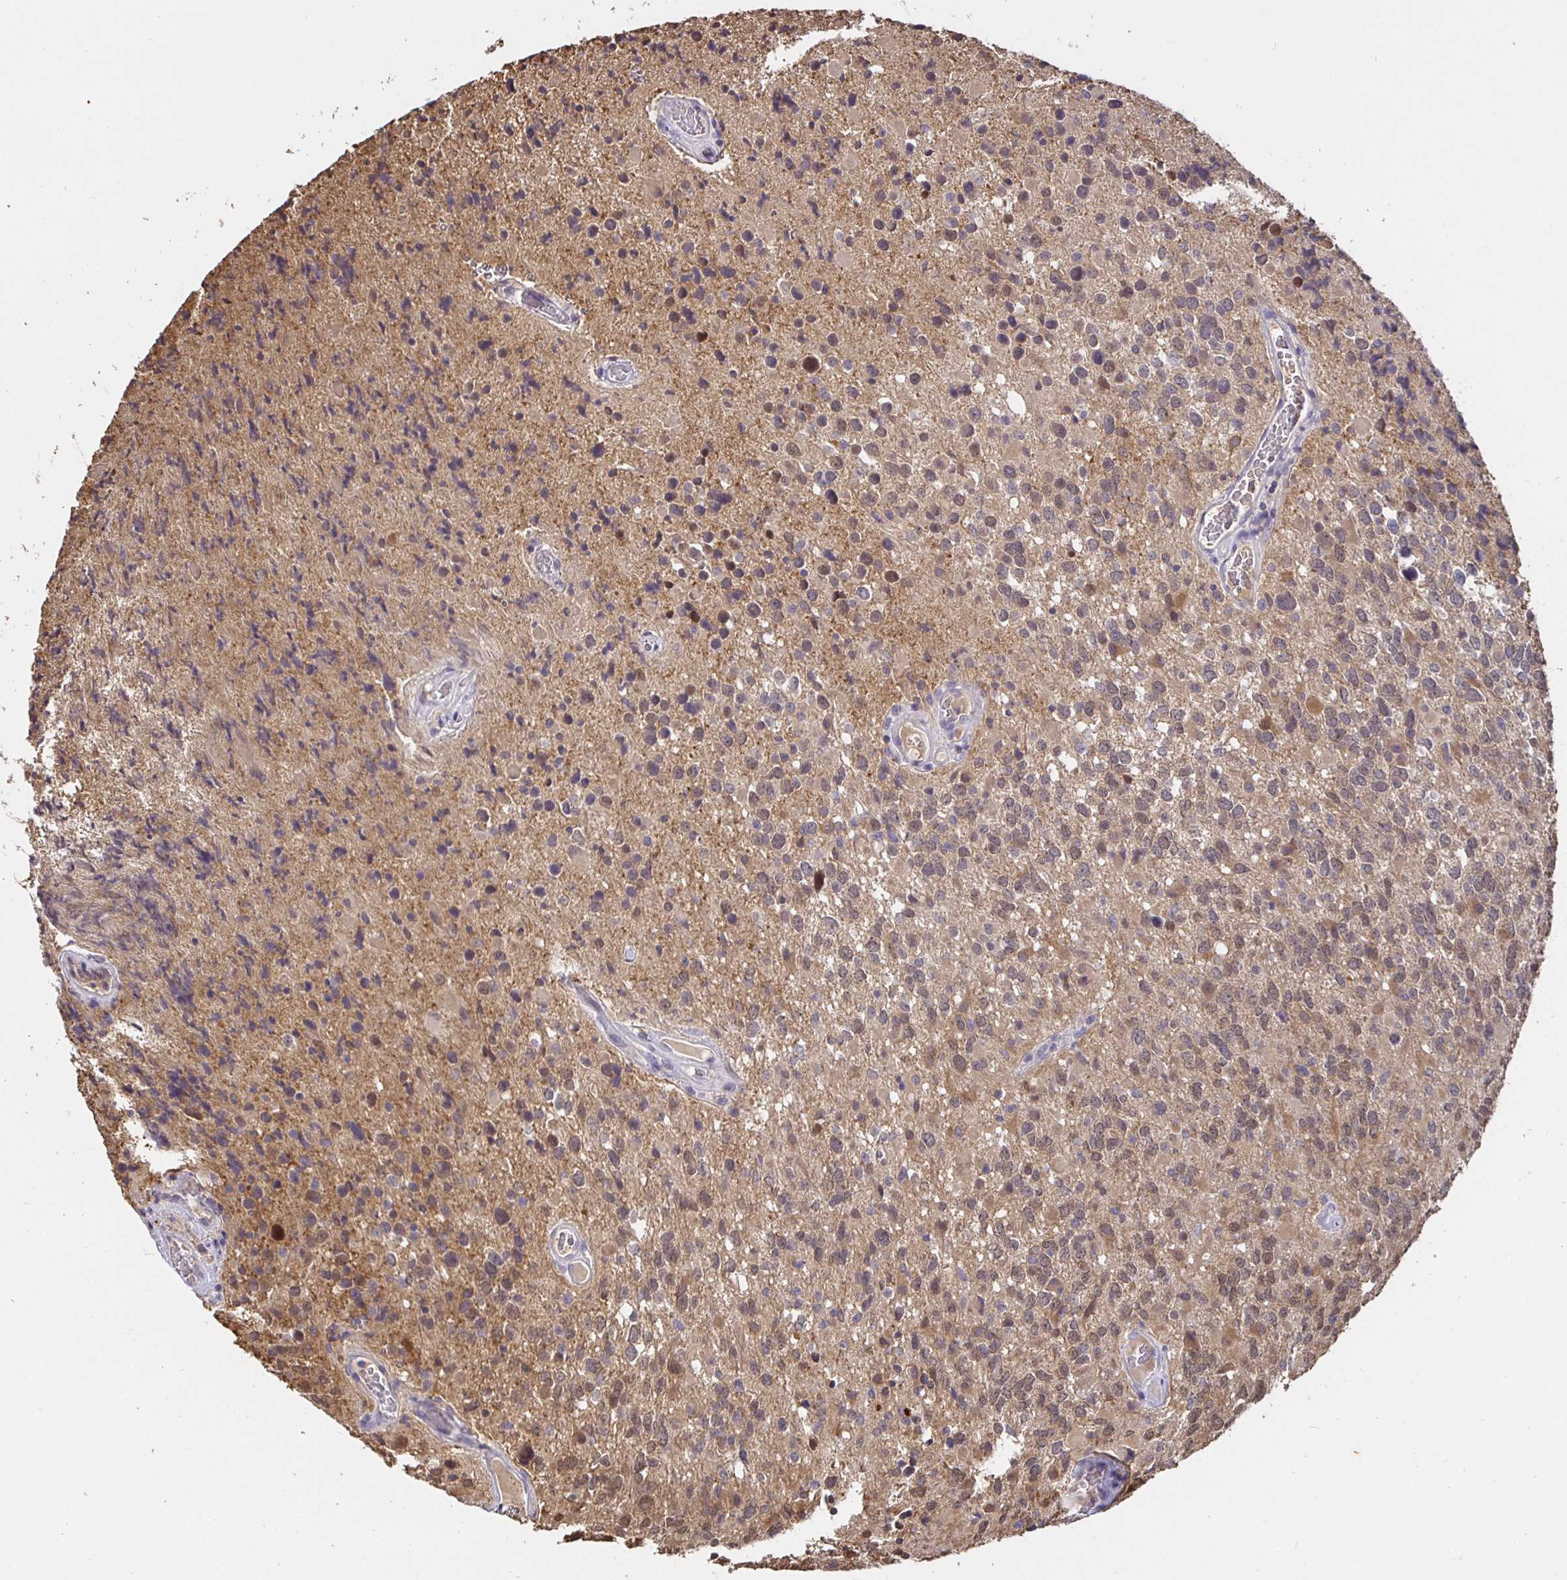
{"staining": {"intensity": "weak", "quantity": "<25%", "location": "nuclear"}, "tissue": "glioma", "cell_type": "Tumor cells", "image_type": "cancer", "snomed": [{"axis": "morphology", "description": "Glioma, malignant, High grade"}, {"axis": "topography", "description": "Brain"}], "caption": "This is a histopathology image of immunohistochemistry (IHC) staining of glioma, which shows no staining in tumor cells. (IHC, brightfield microscopy, high magnification).", "gene": "SHISA4", "patient": {"sex": "female", "age": 40}}